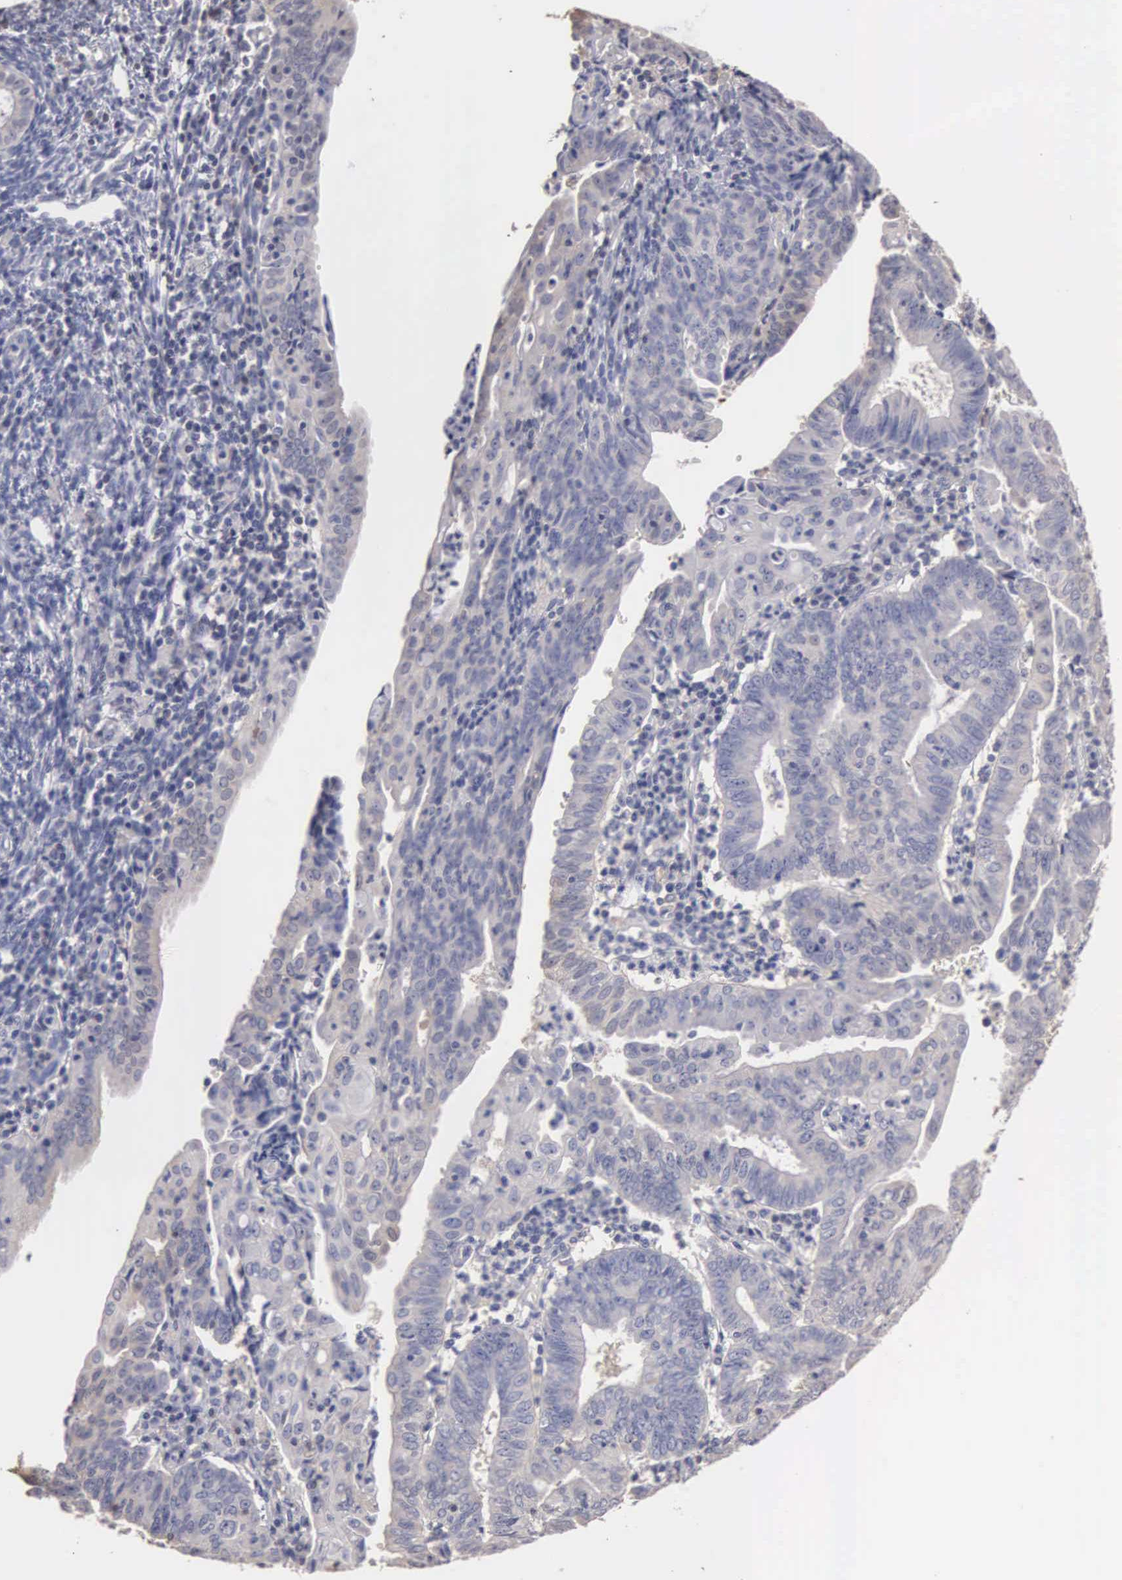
{"staining": {"intensity": "negative", "quantity": "none", "location": "none"}, "tissue": "endometrial cancer", "cell_type": "Tumor cells", "image_type": "cancer", "snomed": [{"axis": "morphology", "description": "Adenocarcinoma, NOS"}, {"axis": "topography", "description": "Endometrium"}], "caption": "Immunohistochemistry photomicrograph of endometrial adenocarcinoma stained for a protein (brown), which demonstrates no expression in tumor cells.", "gene": "ENO3", "patient": {"sex": "female", "age": 60}}